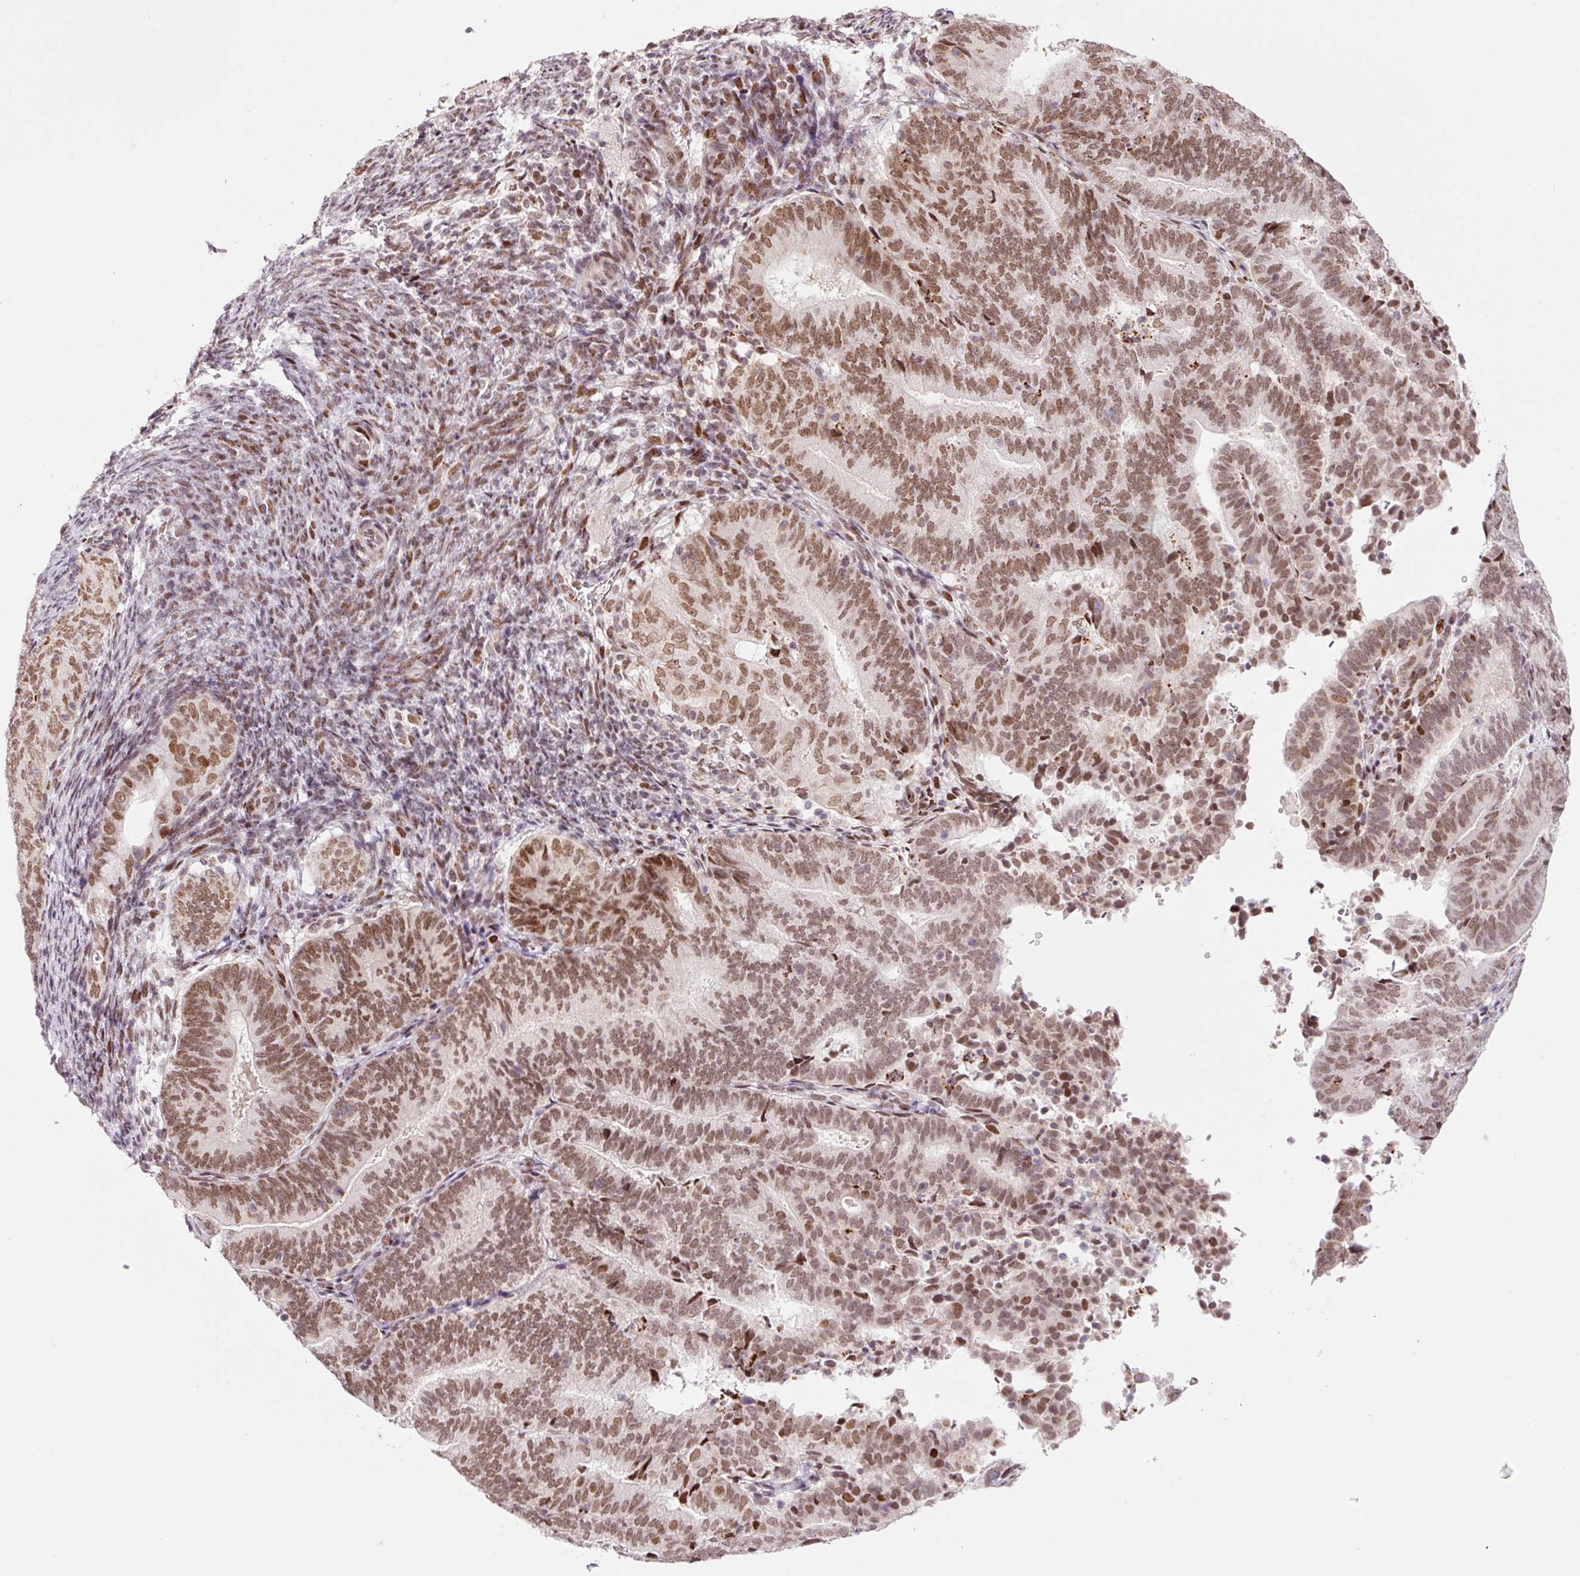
{"staining": {"intensity": "moderate", "quantity": ">75%", "location": "nuclear"}, "tissue": "endometrial cancer", "cell_type": "Tumor cells", "image_type": "cancer", "snomed": [{"axis": "morphology", "description": "Adenocarcinoma, NOS"}, {"axis": "topography", "description": "Endometrium"}], "caption": "This image reveals IHC staining of endometrial cancer (adenocarcinoma), with medium moderate nuclear positivity in about >75% of tumor cells.", "gene": "CCNL2", "patient": {"sex": "female", "age": 70}}